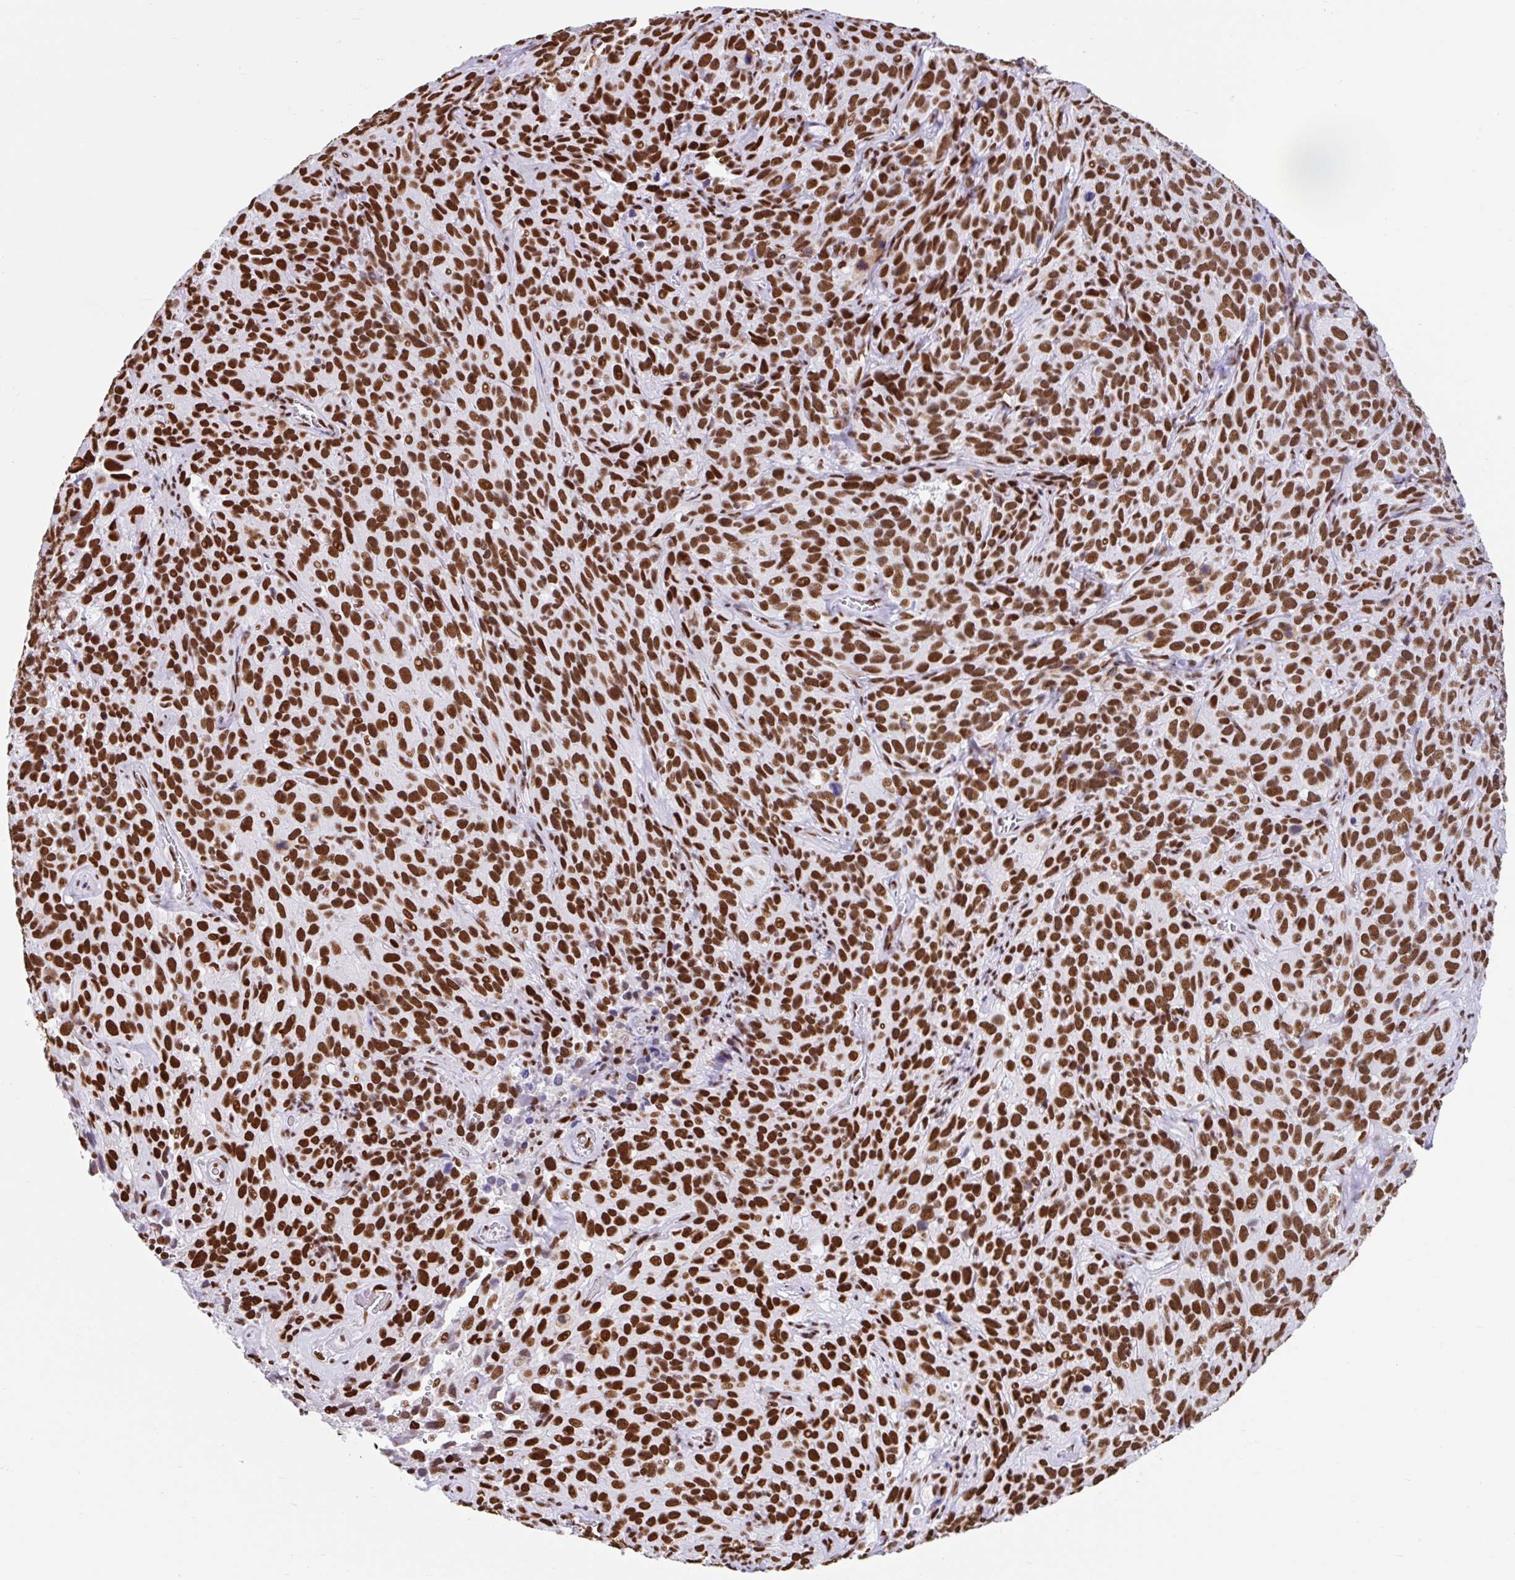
{"staining": {"intensity": "strong", "quantity": ">75%", "location": "nuclear"}, "tissue": "cervical cancer", "cell_type": "Tumor cells", "image_type": "cancer", "snomed": [{"axis": "morphology", "description": "Squamous cell carcinoma, NOS"}, {"axis": "topography", "description": "Cervix"}], "caption": "An IHC histopathology image of neoplastic tissue is shown. Protein staining in brown highlights strong nuclear positivity in cervical squamous cell carcinoma within tumor cells.", "gene": "KHDRBS1", "patient": {"sex": "female", "age": 51}}